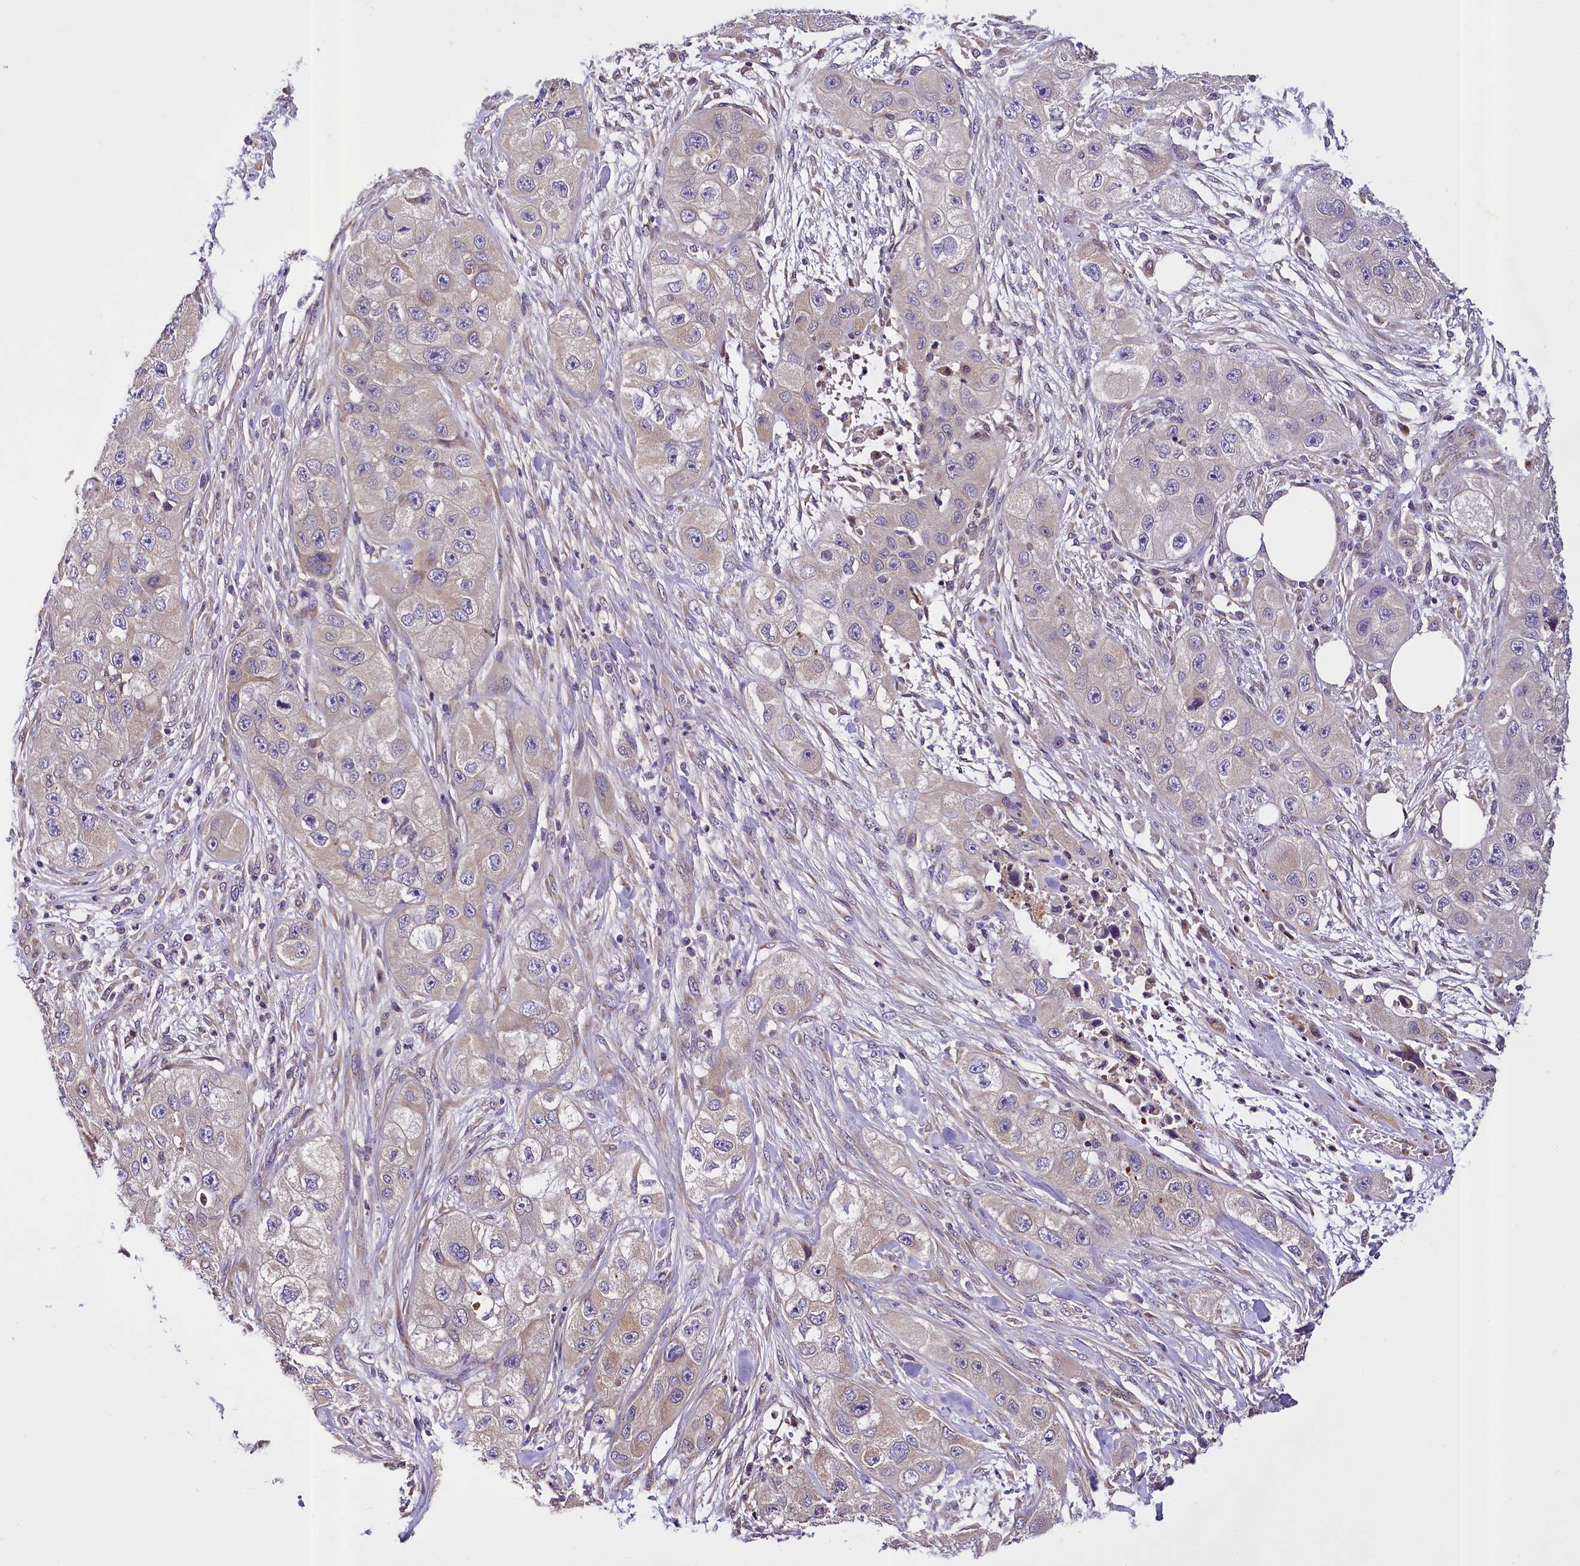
{"staining": {"intensity": "weak", "quantity": "25%-75%", "location": "cytoplasmic/membranous"}, "tissue": "skin cancer", "cell_type": "Tumor cells", "image_type": "cancer", "snomed": [{"axis": "morphology", "description": "Squamous cell carcinoma, NOS"}, {"axis": "topography", "description": "Skin"}, {"axis": "topography", "description": "Subcutis"}], "caption": "Protein expression analysis of skin cancer (squamous cell carcinoma) reveals weak cytoplasmic/membranous staining in about 25%-75% of tumor cells.", "gene": "SUPV3L1", "patient": {"sex": "male", "age": 73}}